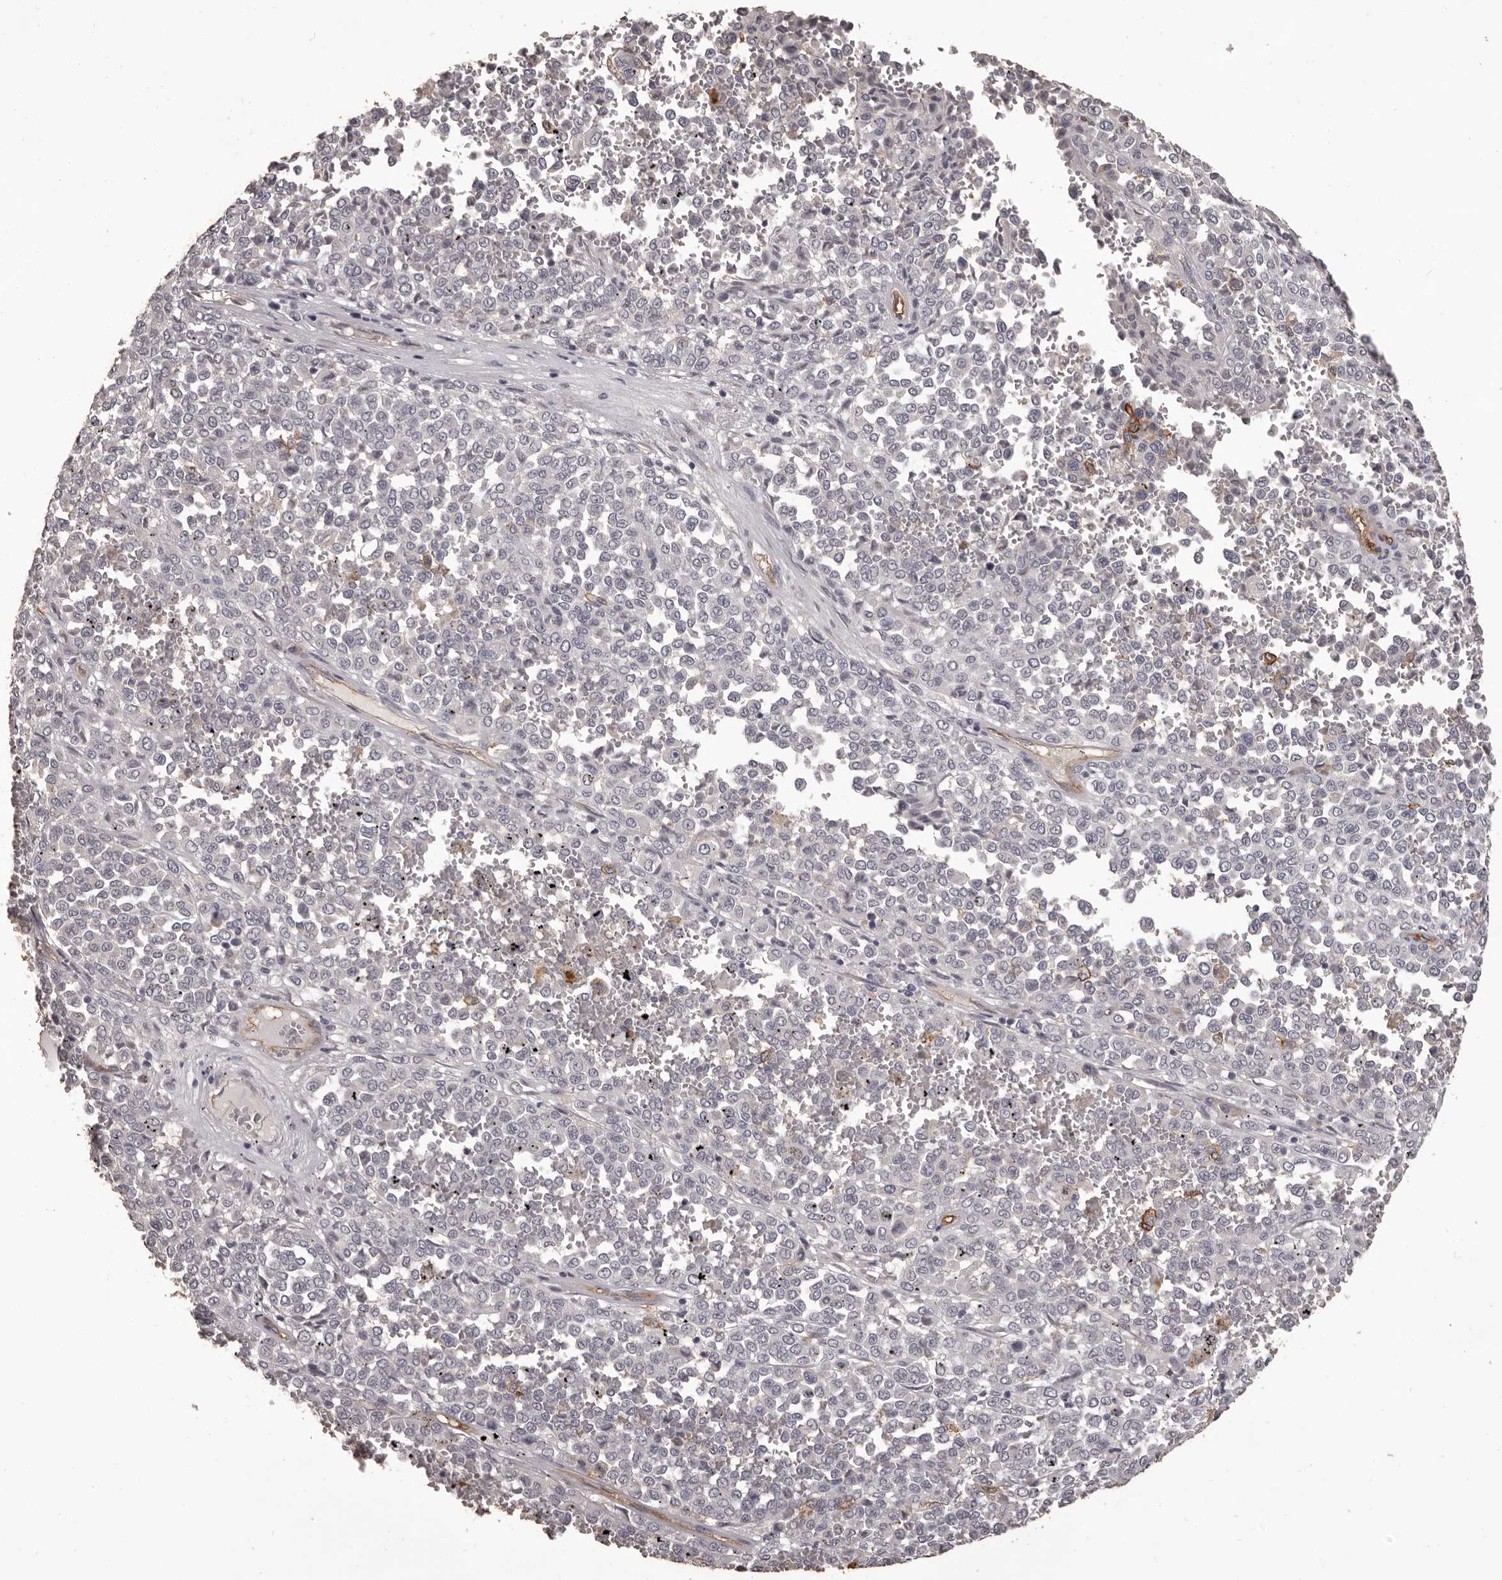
{"staining": {"intensity": "moderate", "quantity": "<25%", "location": "cytoplasmic/membranous"}, "tissue": "melanoma", "cell_type": "Tumor cells", "image_type": "cancer", "snomed": [{"axis": "morphology", "description": "Malignant melanoma, Metastatic site"}, {"axis": "topography", "description": "Pancreas"}], "caption": "Melanoma tissue displays moderate cytoplasmic/membranous positivity in approximately <25% of tumor cells", "gene": "GPR78", "patient": {"sex": "female", "age": 30}}